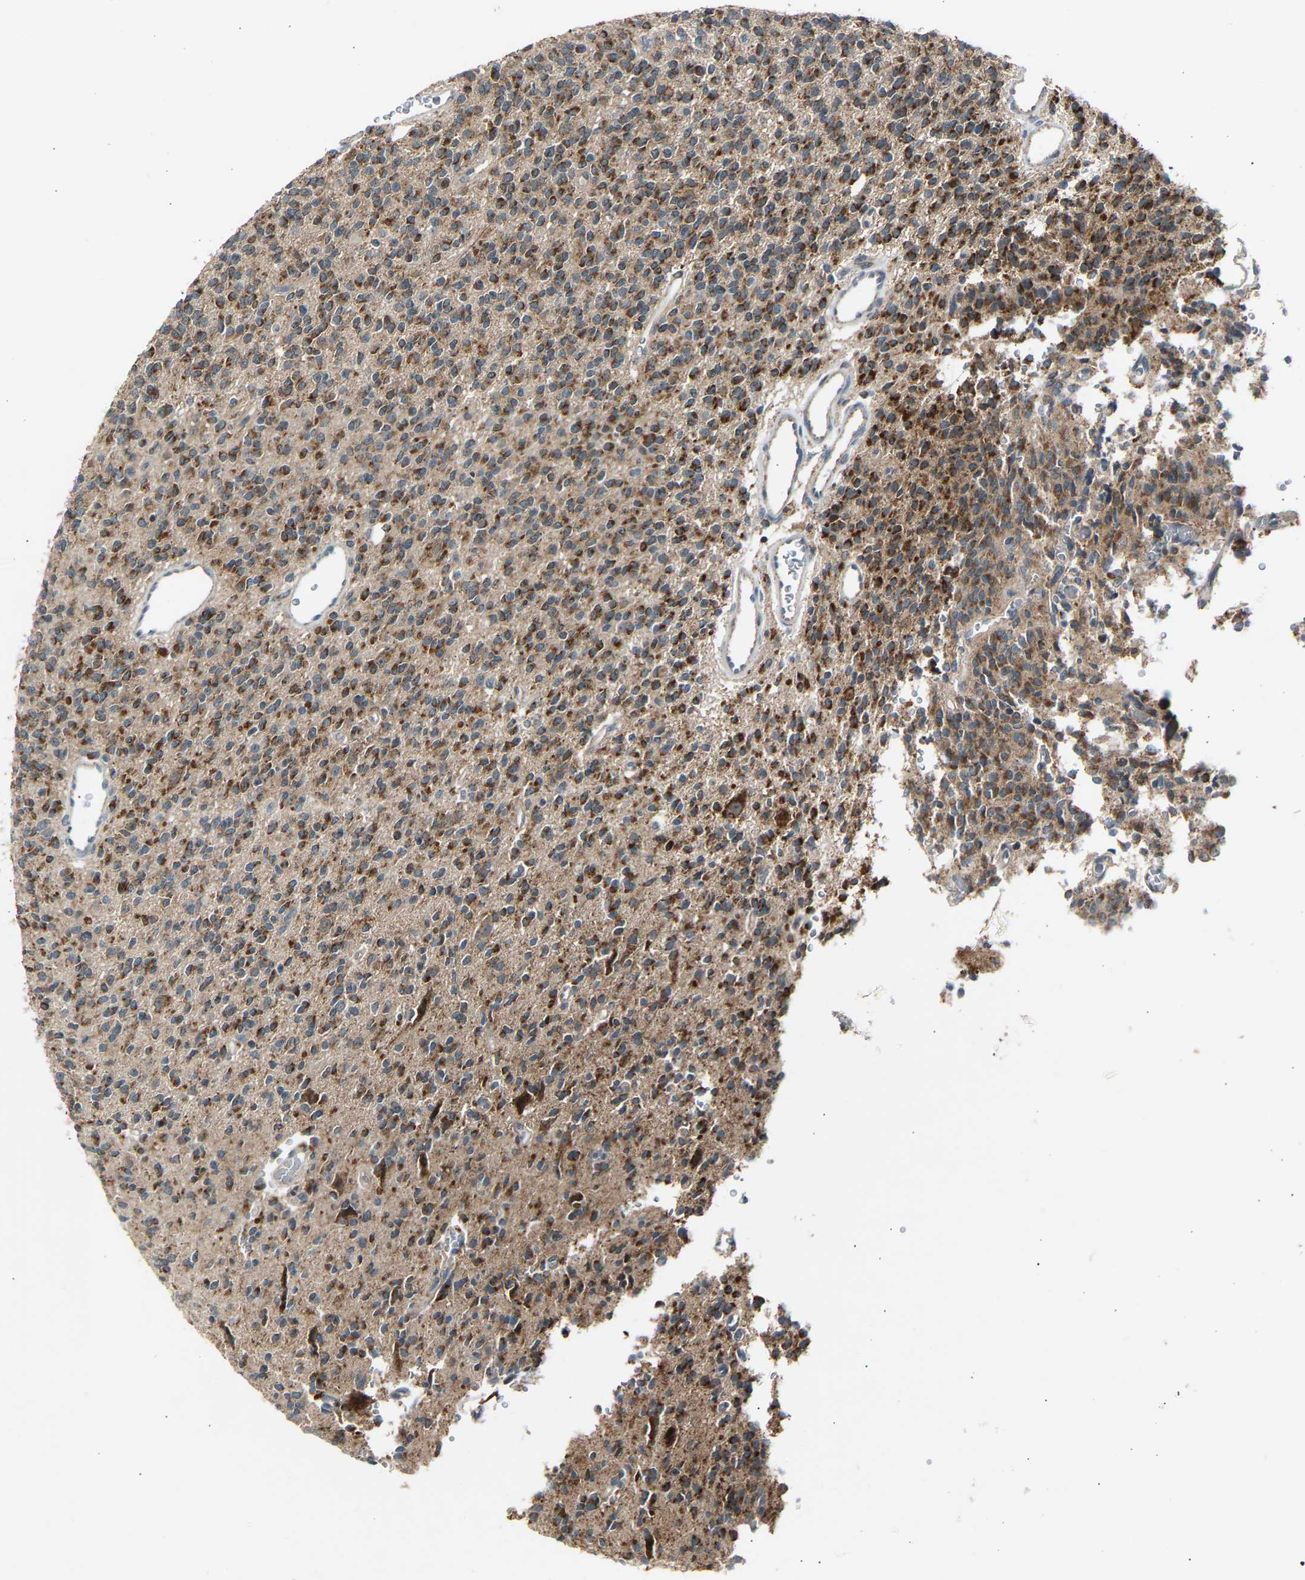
{"staining": {"intensity": "strong", "quantity": ">75%", "location": "cytoplasmic/membranous"}, "tissue": "glioma", "cell_type": "Tumor cells", "image_type": "cancer", "snomed": [{"axis": "morphology", "description": "Glioma, malignant, High grade"}, {"axis": "topography", "description": "Brain"}], "caption": "Glioma tissue reveals strong cytoplasmic/membranous staining in approximately >75% of tumor cells", "gene": "SLIRP", "patient": {"sex": "male", "age": 34}}